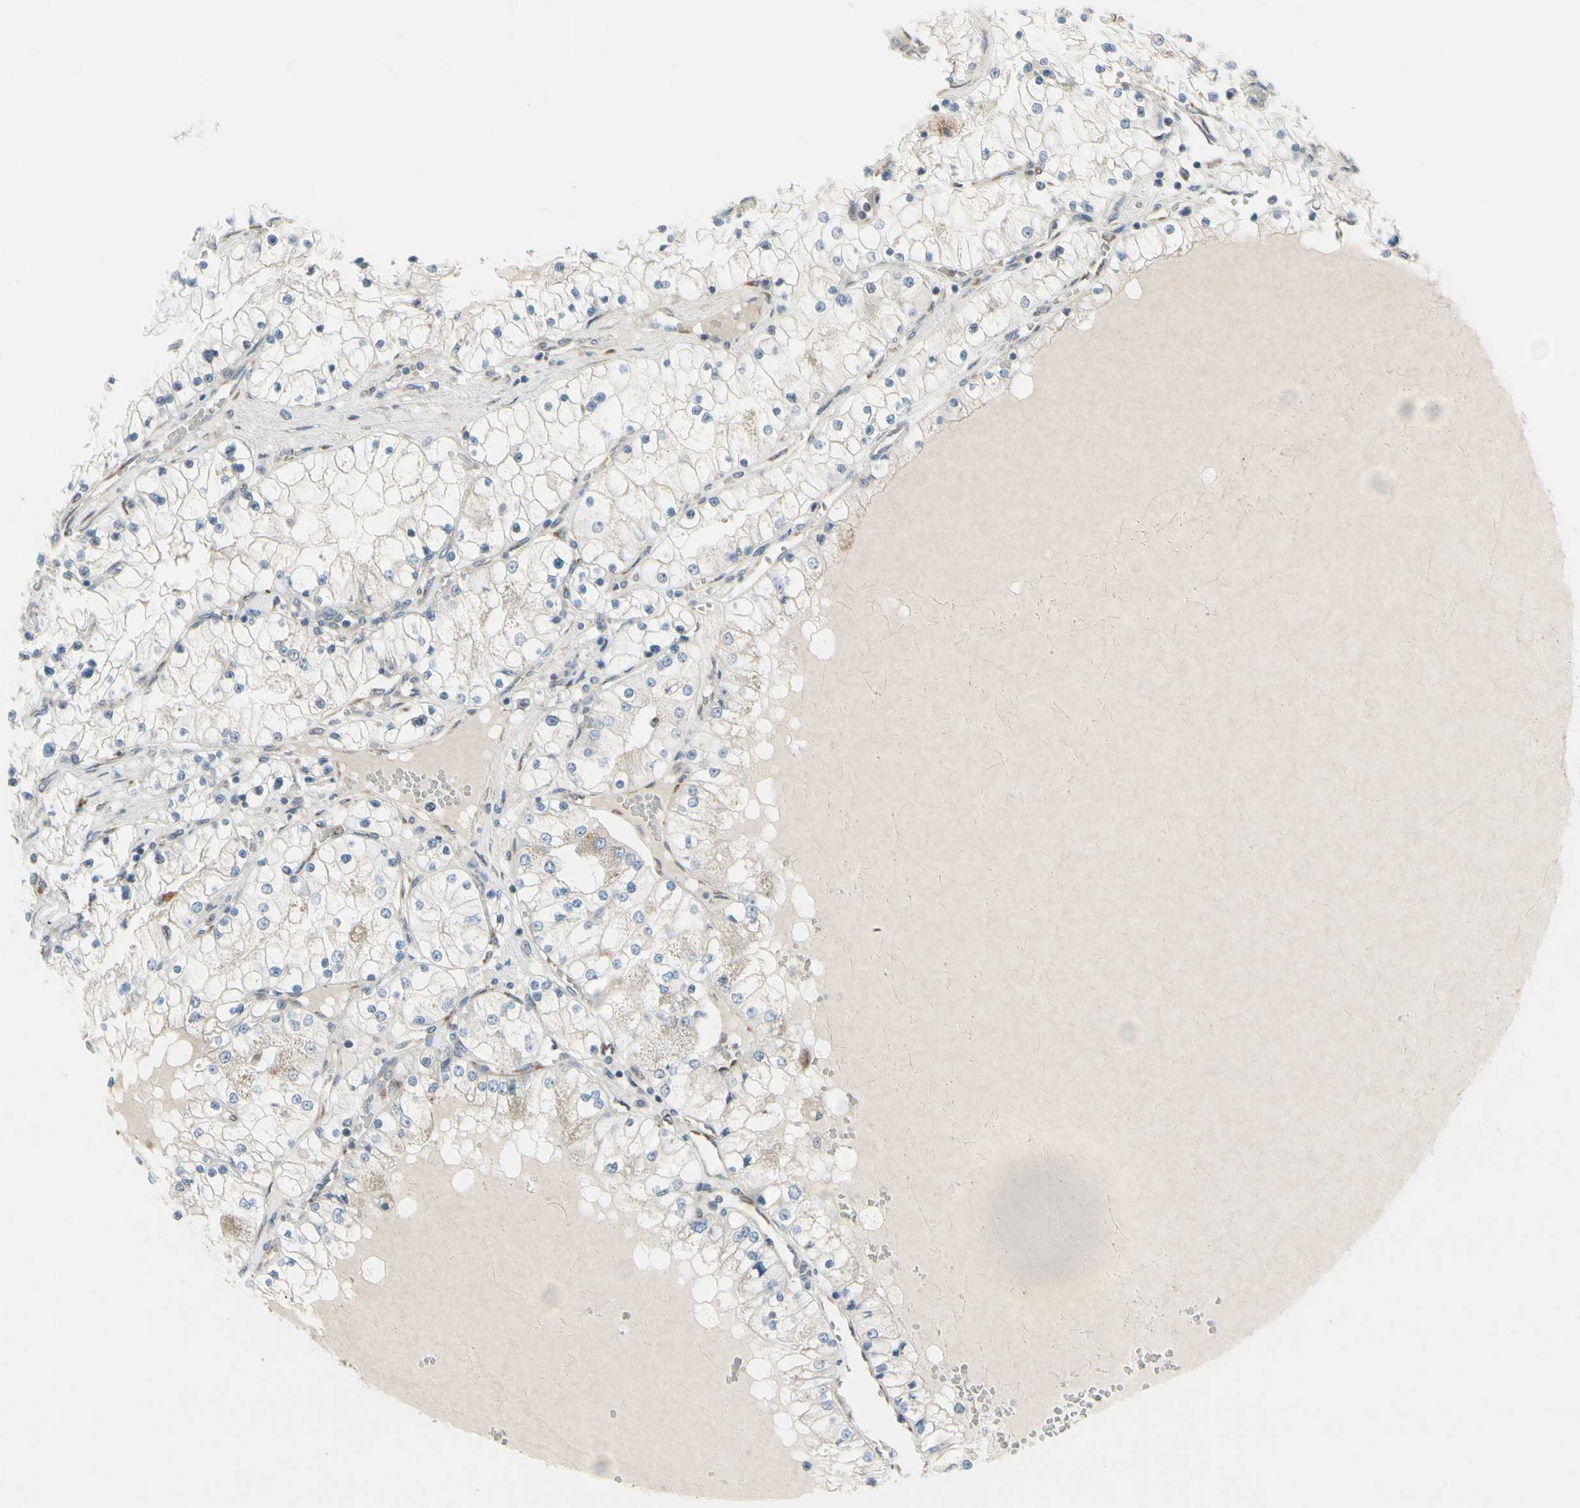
{"staining": {"intensity": "weak", "quantity": "<25%", "location": "cytoplasmic/membranous"}, "tissue": "renal cancer", "cell_type": "Tumor cells", "image_type": "cancer", "snomed": [{"axis": "morphology", "description": "Adenocarcinoma, NOS"}, {"axis": "topography", "description": "Kidney"}], "caption": "High power microscopy photomicrograph of an IHC histopathology image of renal adenocarcinoma, revealing no significant staining in tumor cells. The staining was performed using DAB to visualize the protein expression in brown, while the nuclei were stained in blue with hematoxylin (Magnification: 20x).", "gene": "FNDC3A", "patient": {"sex": "male", "age": 68}}